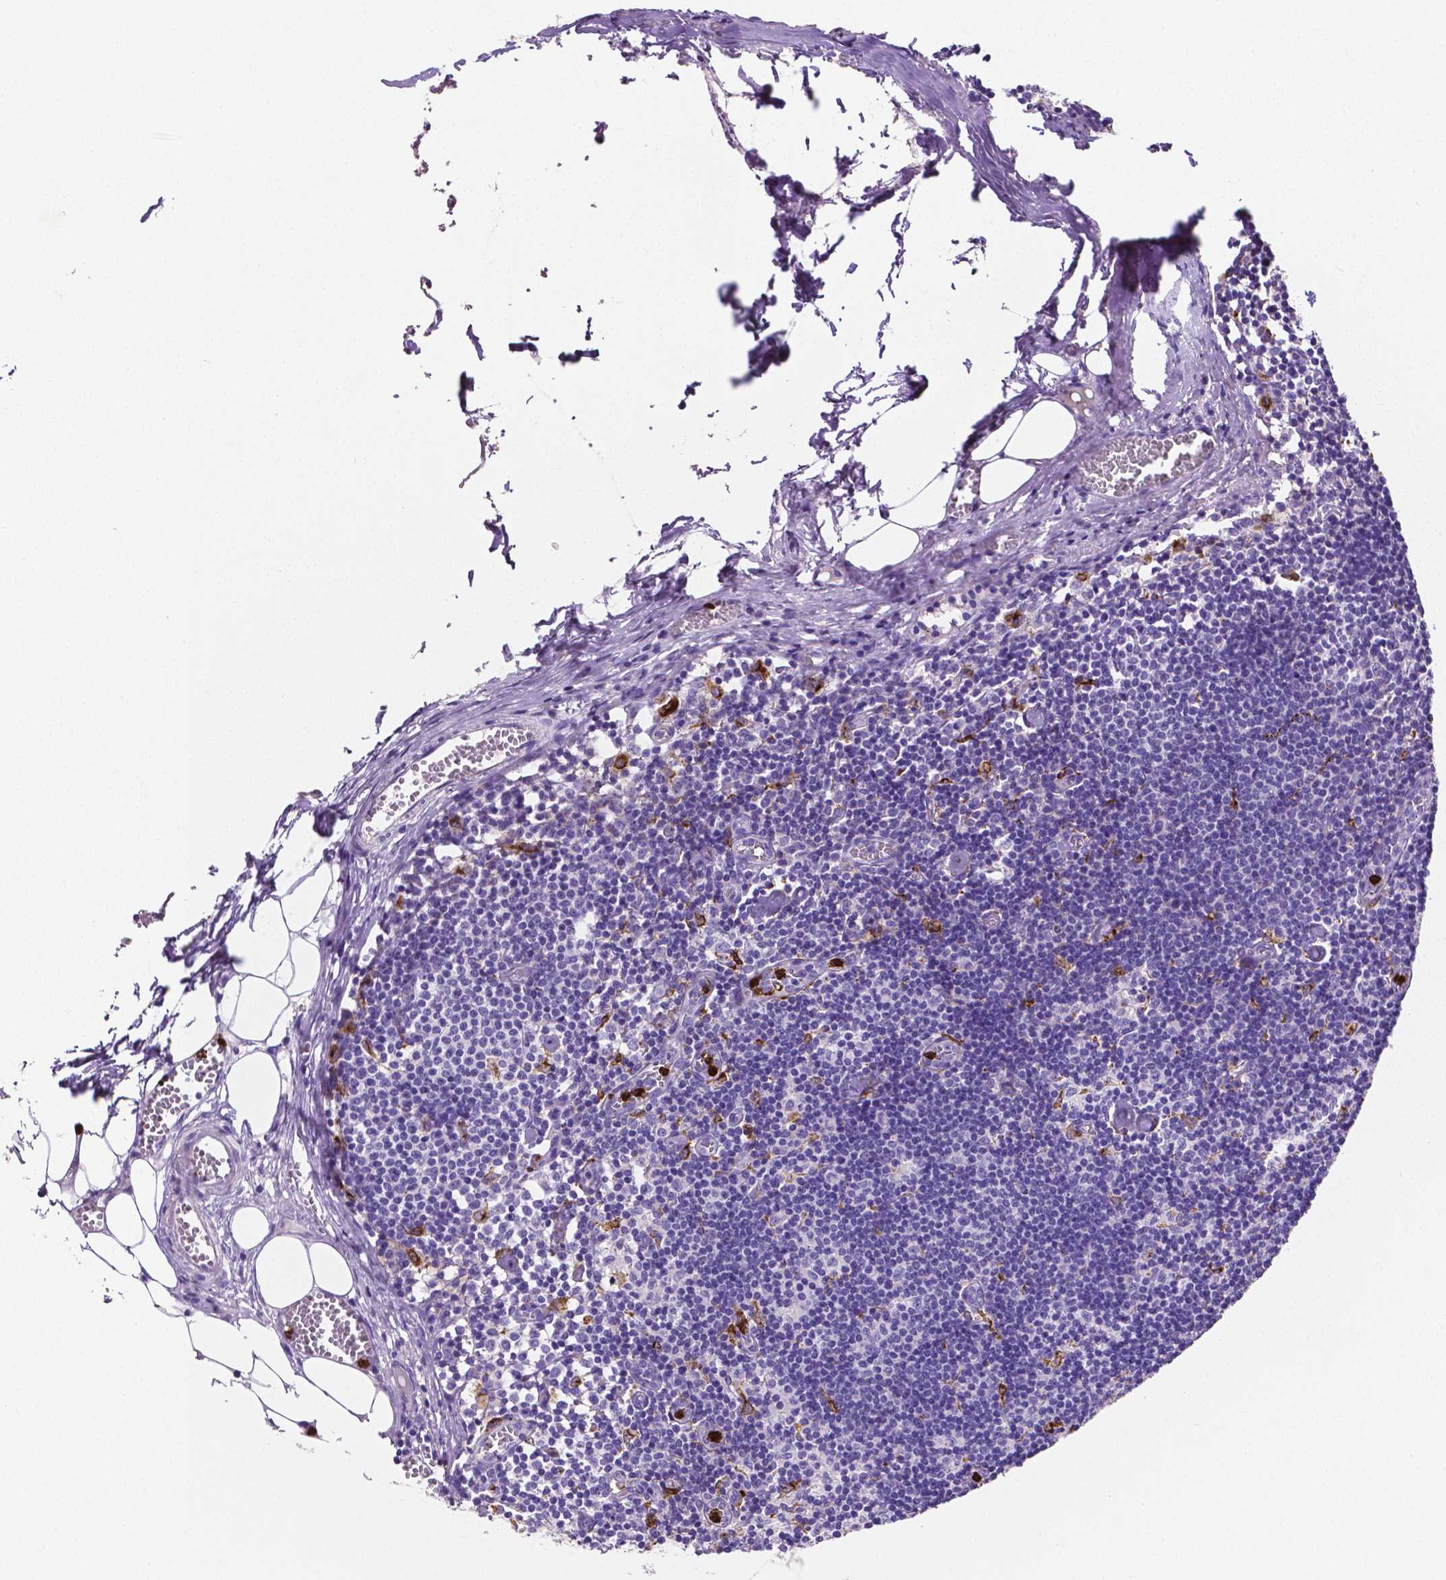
{"staining": {"intensity": "negative", "quantity": "none", "location": "none"}, "tissue": "lymph node", "cell_type": "Germinal center cells", "image_type": "normal", "snomed": [{"axis": "morphology", "description": "Normal tissue, NOS"}, {"axis": "topography", "description": "Lymph node"}], "caption": "Image shows no protein expression in germinal center cells of unremarkable lymph node.", "gene": "MMP9", "patient": {"sex": "female", "age": 52}}